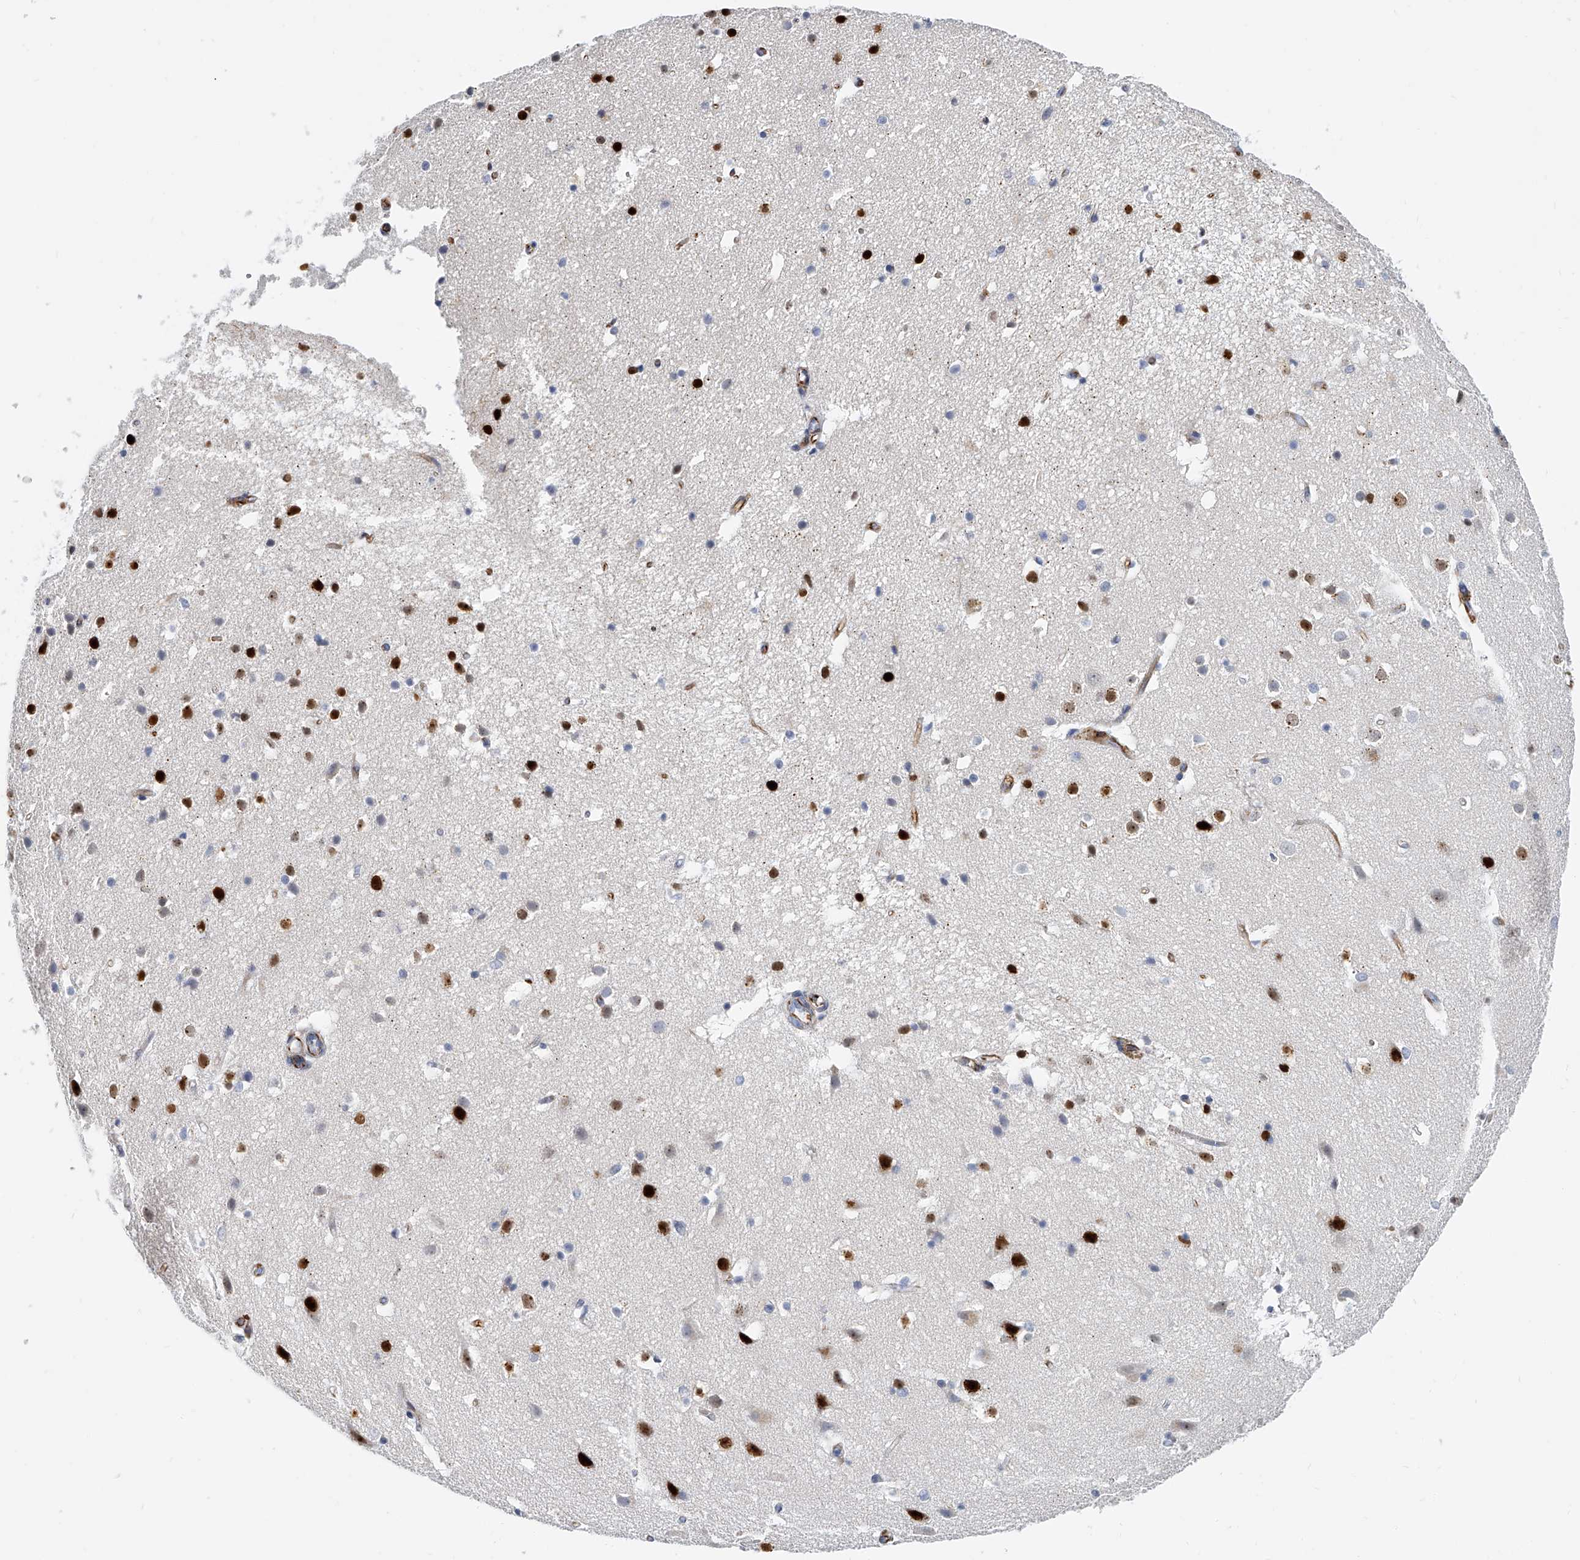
{"staining": {"intensity": "weak", "quantity": "25%-75%", "location": "cytoplasmic/membranous"}, "tissue": "cerebral cortex", "cell_type": "Endothelial cells", "image_type": "normal", "snomed": [{"axis": "morphology", "description": "Normal tissue, NOS"}, {"axis": "topography", "description": "Cerebral cortex"}], "caption": "Immunohistochemical staining of normal human cerebral cortex demonstrates low levels of weak cytoplasmic/membranous staining in about 25%-75% of endothelial cells. (IHC, brightfield microscopy, high magnification).", "gene": "KIRREL1", "patient": {"sex": "male", "age": 54}}